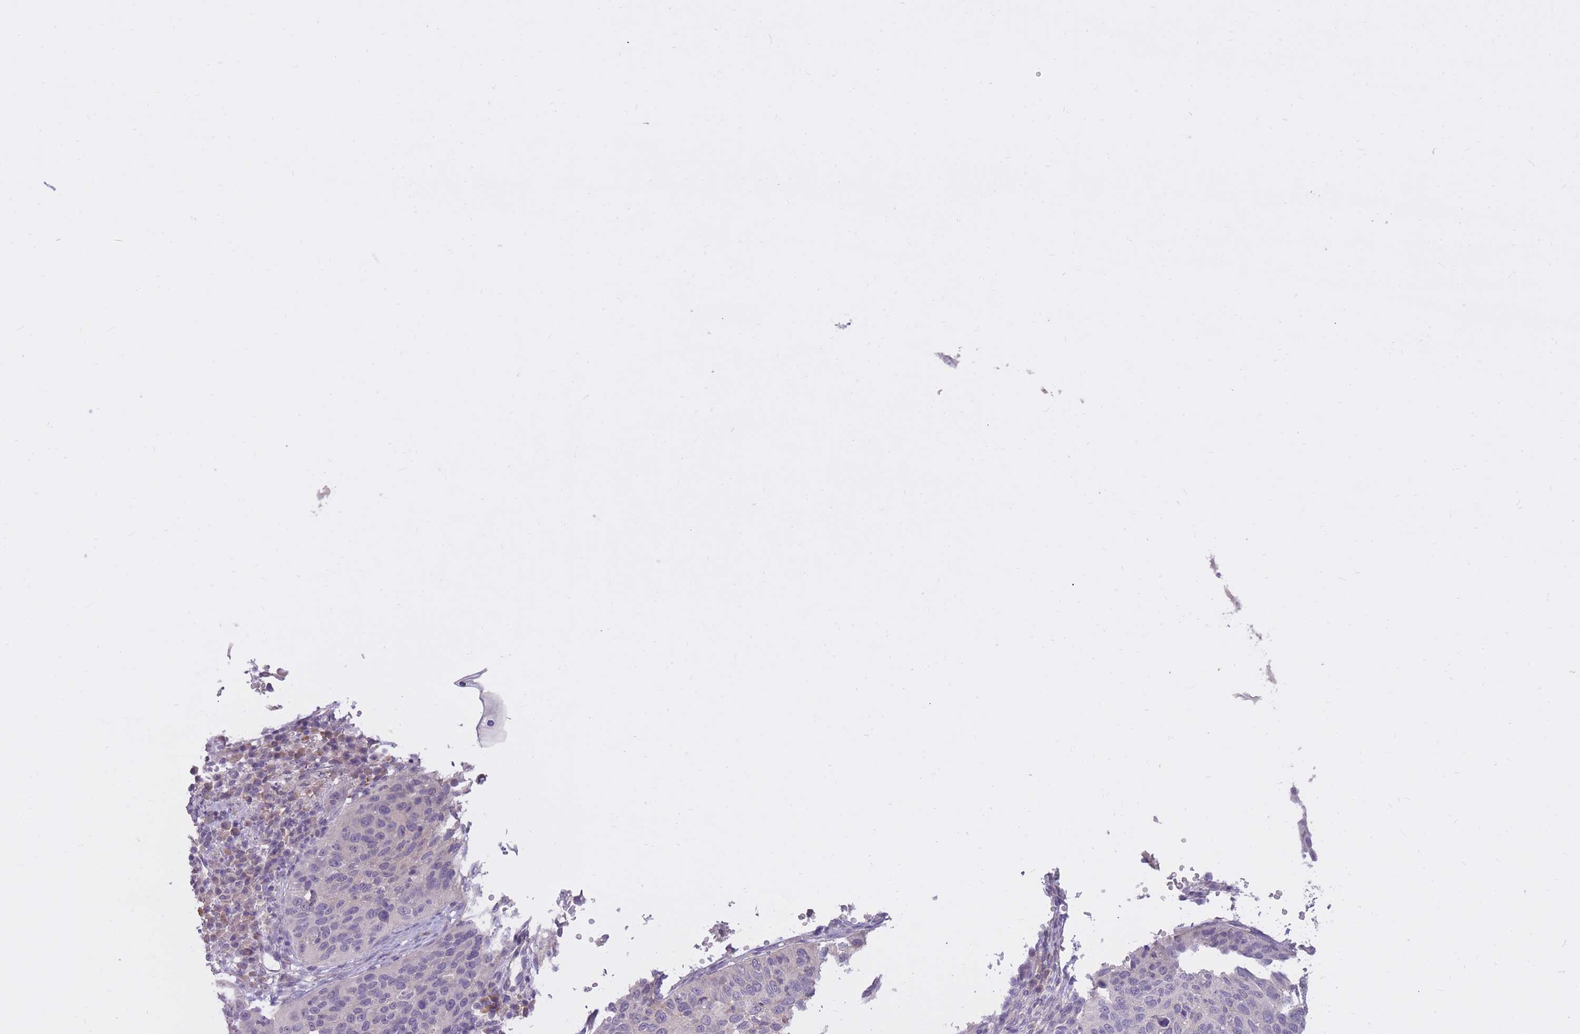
{"staining": {"intensity": "negative", "quantity": "none", "location": "none"}, "tissue": "cervical cancer", "cell_type": "Tumor cells", "image_type": "cancer", "snomed": [{"axis": "morphology", "description": "Squamous cell carcinoma, NOS"}, {"axis": "topography", "description": "Cervix"}], "caption": "High magnification brightfield microscopy of cervical cancer (squamous cell carcinoma) stained with DAB (brown) and counterstained with hematoxylin (blue): tumor cells show no significant positivity.", "gene": "RNF170", "patient": {"sex": "female", "age": 30}}